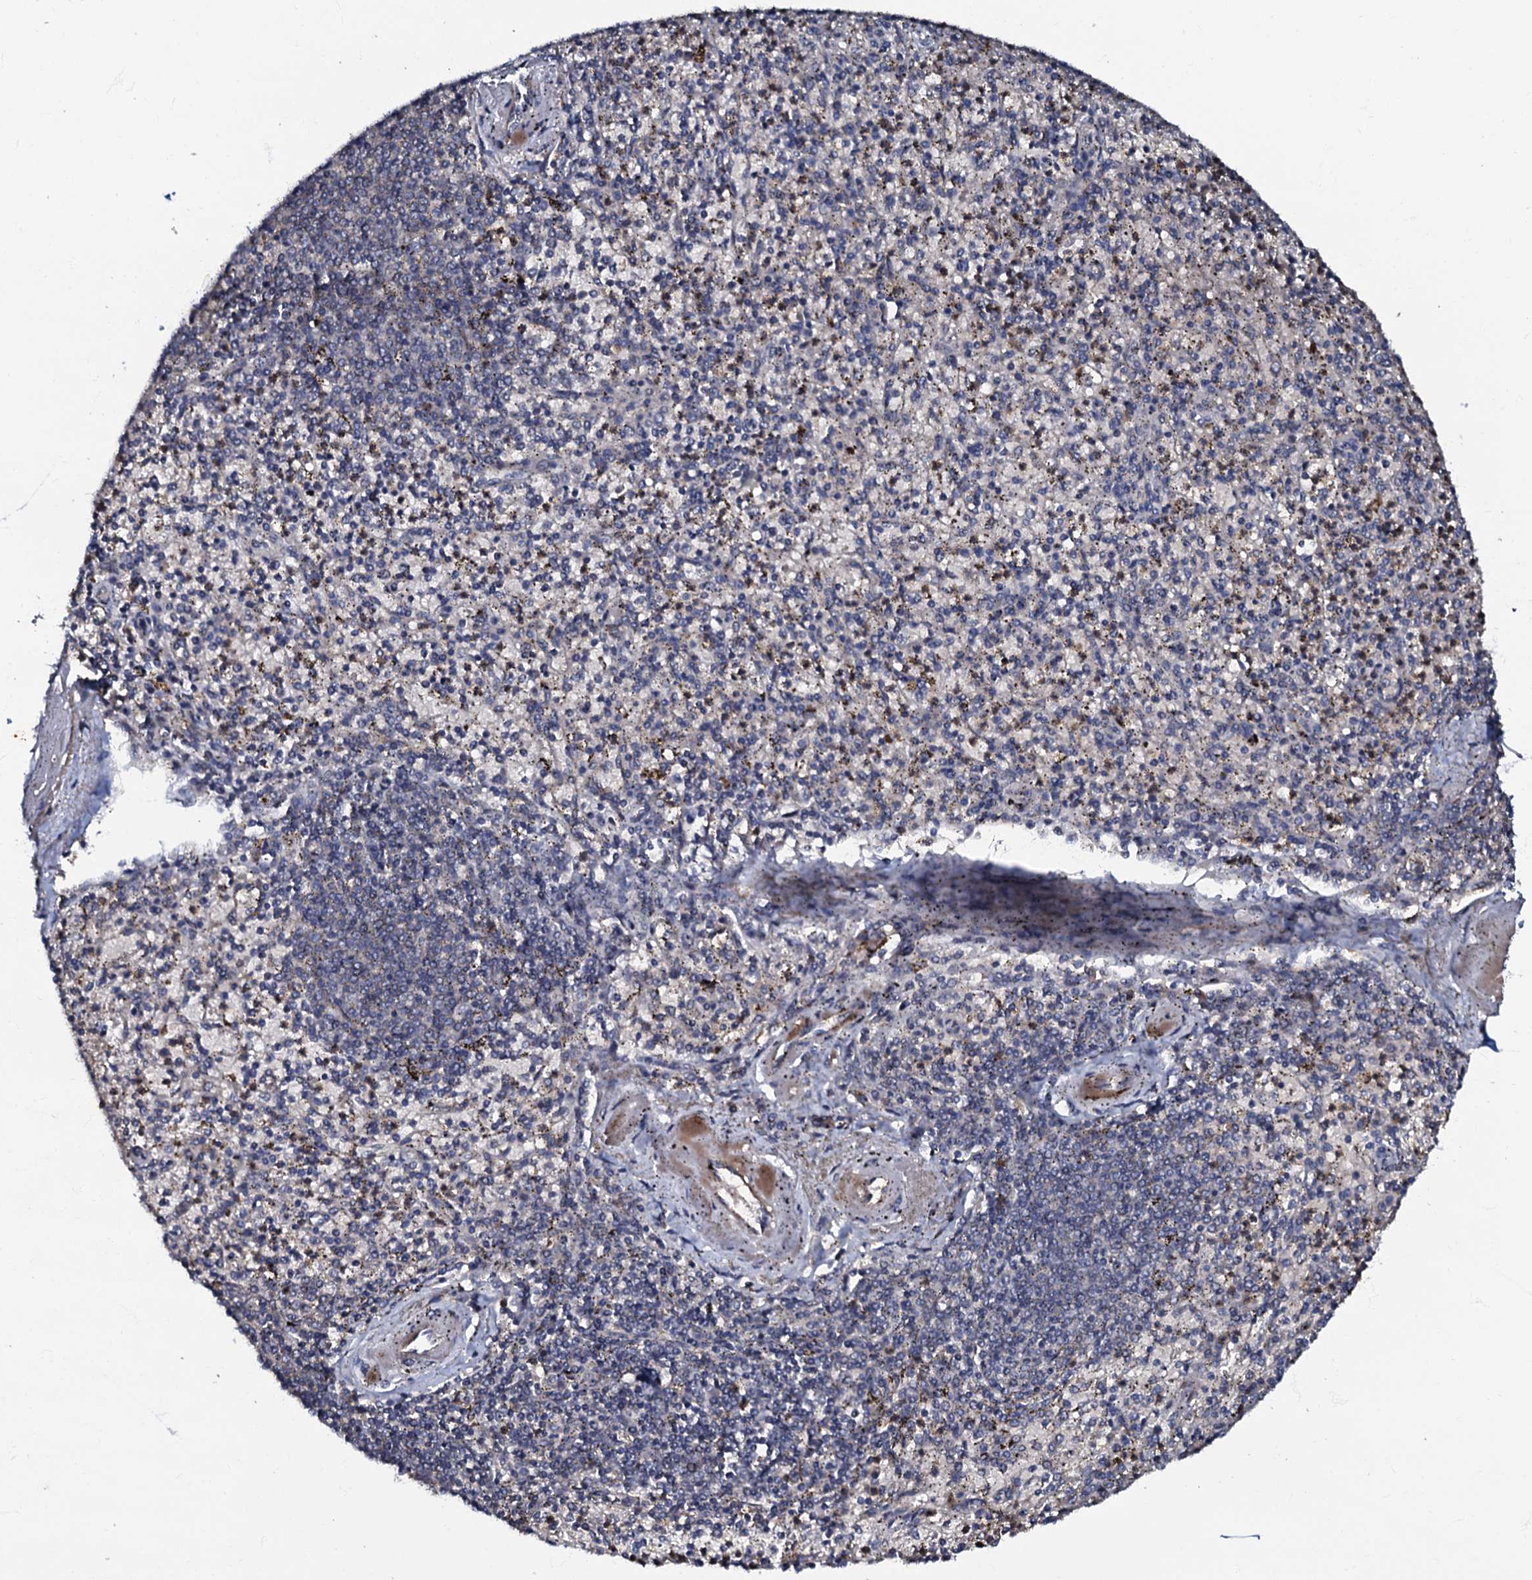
{"staining": {"intensity": "weak", "quantity": "<25%", "location": "cytoplasmic/membranous"}, "tissue": "spleen", "cell_type": "Cells in red pulp", "image_type": "normal", "snomed": [{"axis": "morphology", "description": "Normal tissue, NOS"}, {"axis": "topography", "description": "Spleen"}], "caption": "Immunohistochemistry histopathology image of normal spleen stained for a protein (brown), which reveals no expression in cells in red pulp.", "gene": "CPNE2", "patient": {"sex": "male", "age": 72}}